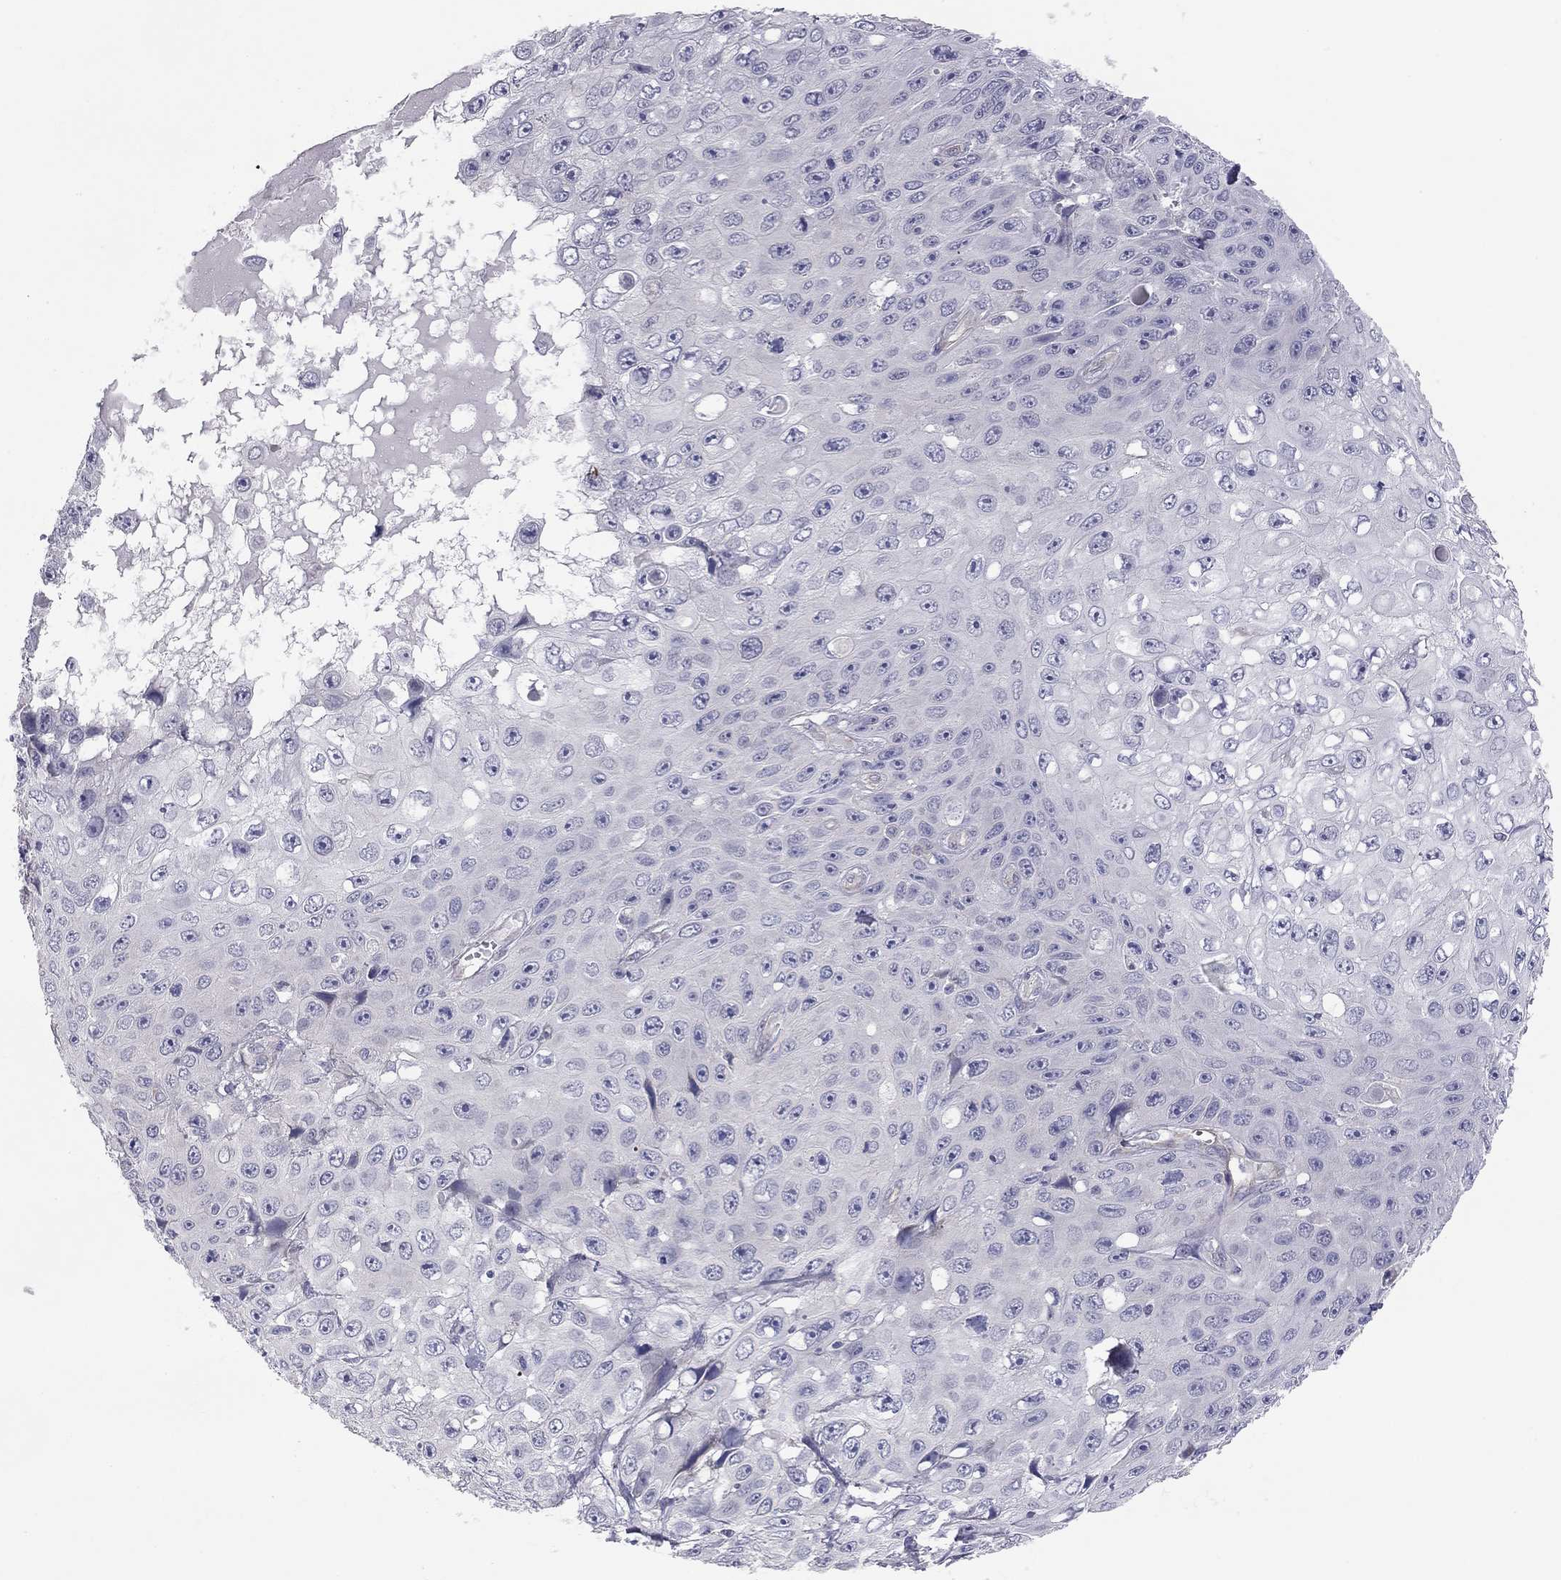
{"staining": {"intensity": "negative", "quantity": "none", "location": "none"}, "tissue": "skin cancer", "cell_type": "Tumor cells", "image_type": "cancer", "snomed": [{"axis": "morphology", "description": "Squamous cell carcinoma, NOS"}, {"axis": "topography", "description": "Skin"}], "caption": "The histopathology image demonstrates no significant staining in tumor cells of skin cancer. (IHC, brightfield microscopy, high magnification).", "gene": "GPRC5B", "patient": {"sex": "male", "age": 82}}